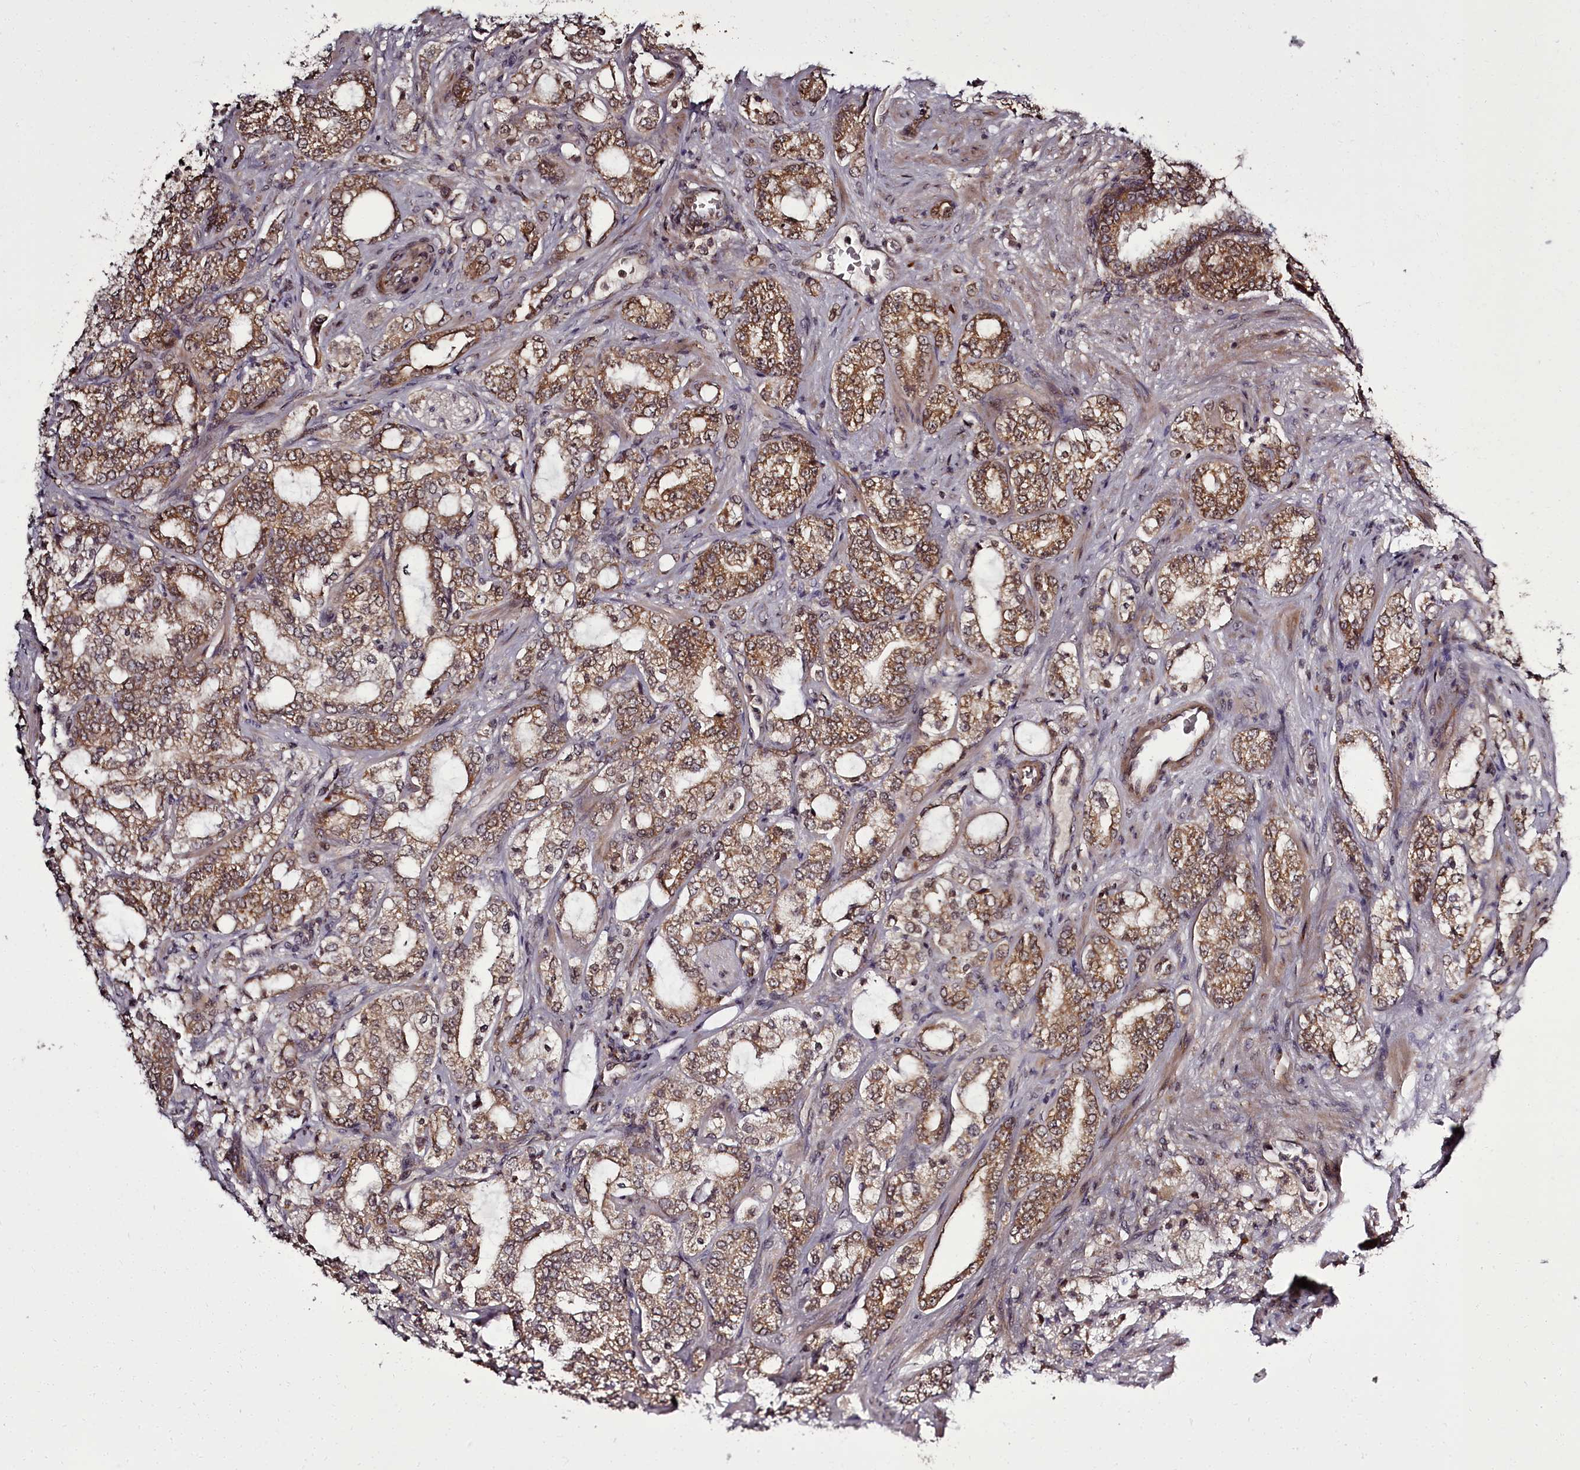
{"staining": {"intensity": "moderate", "quantity": ">75%", "location": "cytoplasmic/membranous,nuclear"}, "tissue": "prostate cancer", "cell_type": "Tumor cells", "image_type": "cancer", "snomed": [{"axis": "morphology", "description": "Adenocarcinoma, High grade"}, {"axis": "topography", "description": "Prostate"}], "caption": "This is an image of immunohistochemistry (IHC) staining of high-grade adenocarcinoma (prostate), which shows moderate positivity in the cytoplasmic/membranous and nuclear of tumor cells.", "gene": "PCBP2", "patient": {"sex": "male", "age": 64}}